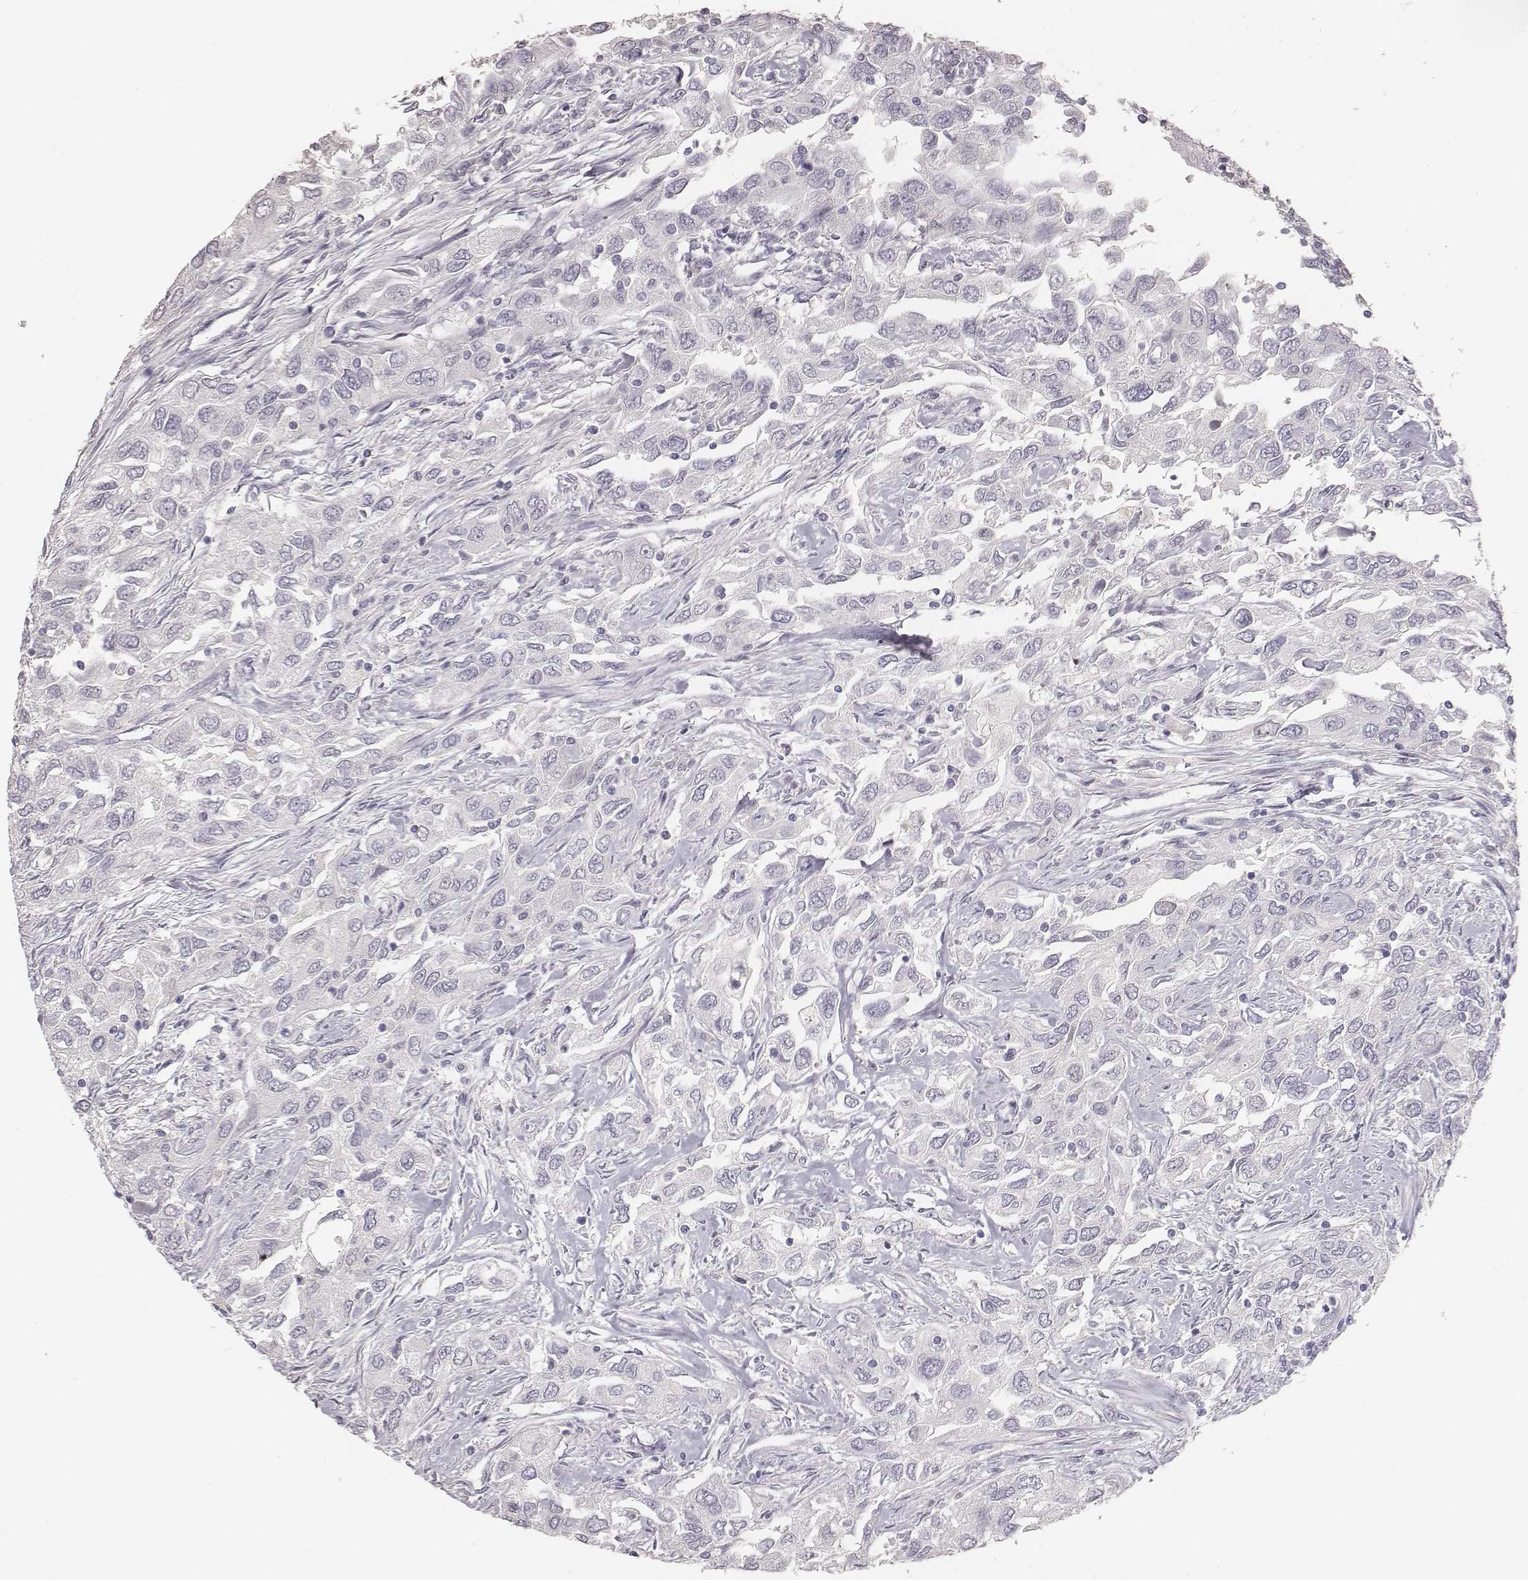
{"staining": {"intensity": "negative", "quantity": "none", "location": "none"}, "tissue": "urothelial cancer", "cell_type": "Tumor cells", "image_type": "cancer", "snomed": [{"axis": "morphology", "description": "Urothelial carcinoma, High grade"}, {"axis": "topography", "description": "Urinary bladder"}], "caption": "An immunohistochemistry (IHC) photomicrograph of high-grade urothelial carcinoma is shown. There is no staining in tumor cells of high-grade urothelial carcinoma.", "gene": "MYH6", "patient": {"sex": "male", "age": 76}}